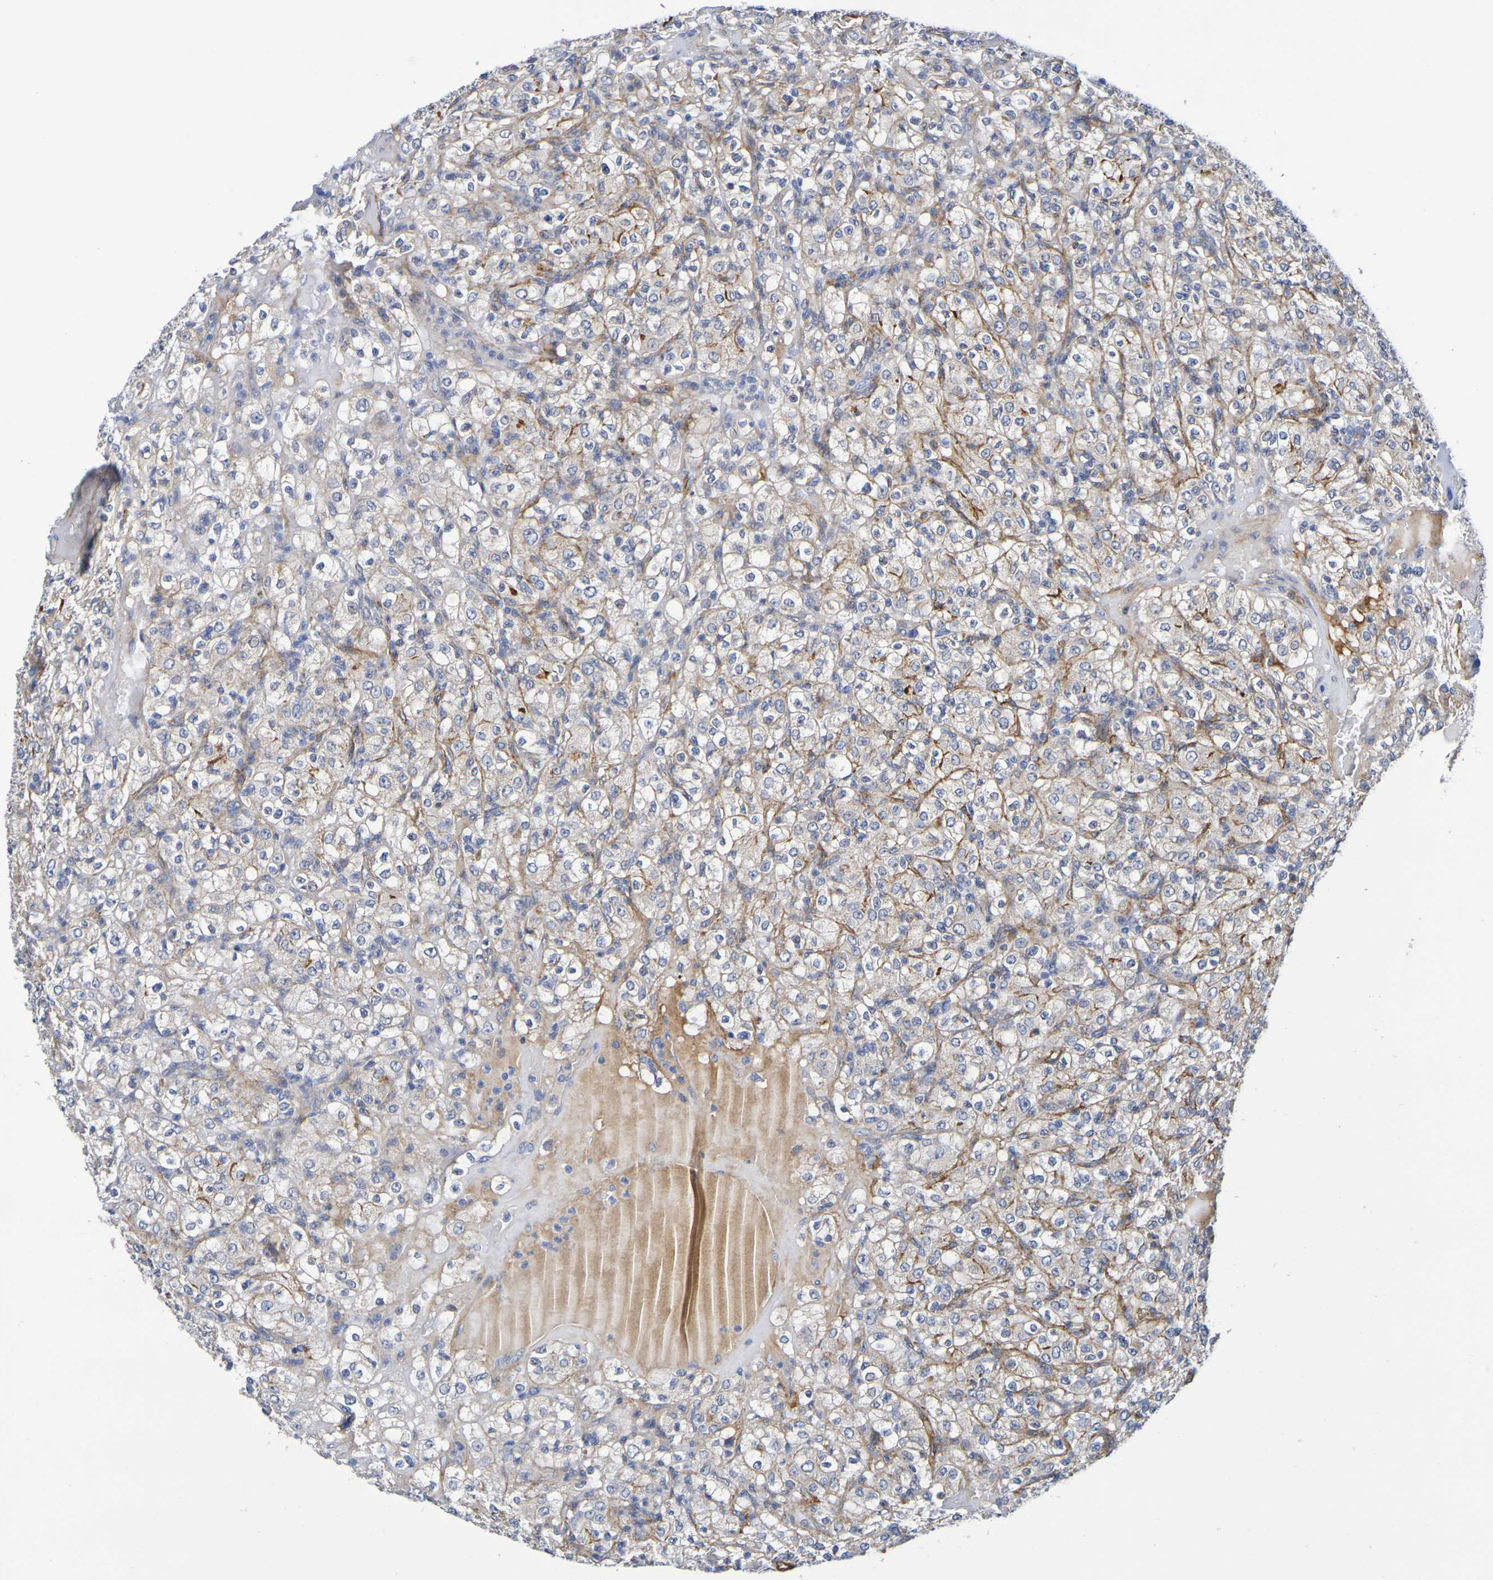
{"staining": {"intensity": "negative", "quantity": "none", "location": "none"}, "tissue": "renal cancer", "cell_type": "Tumor cells", "image_type": "cancer", "snomed": [{"axis": "morphology", "description": "Normal tissue, NOS"}, {"axis": "morphology", "description": "Adenocarcinoma, NOS"}, {"axis": "topography", "description": "Kidney"}], "caption": "An immunohistochemistry (IHC) photomicrograph of renal cancer (adenocarcinoma) is shown. There is no staining in tumor cells of renal cancer (adenocarcinoma).", "gene": "SDC4", "patient": {"sex": "female", "age": 72}}